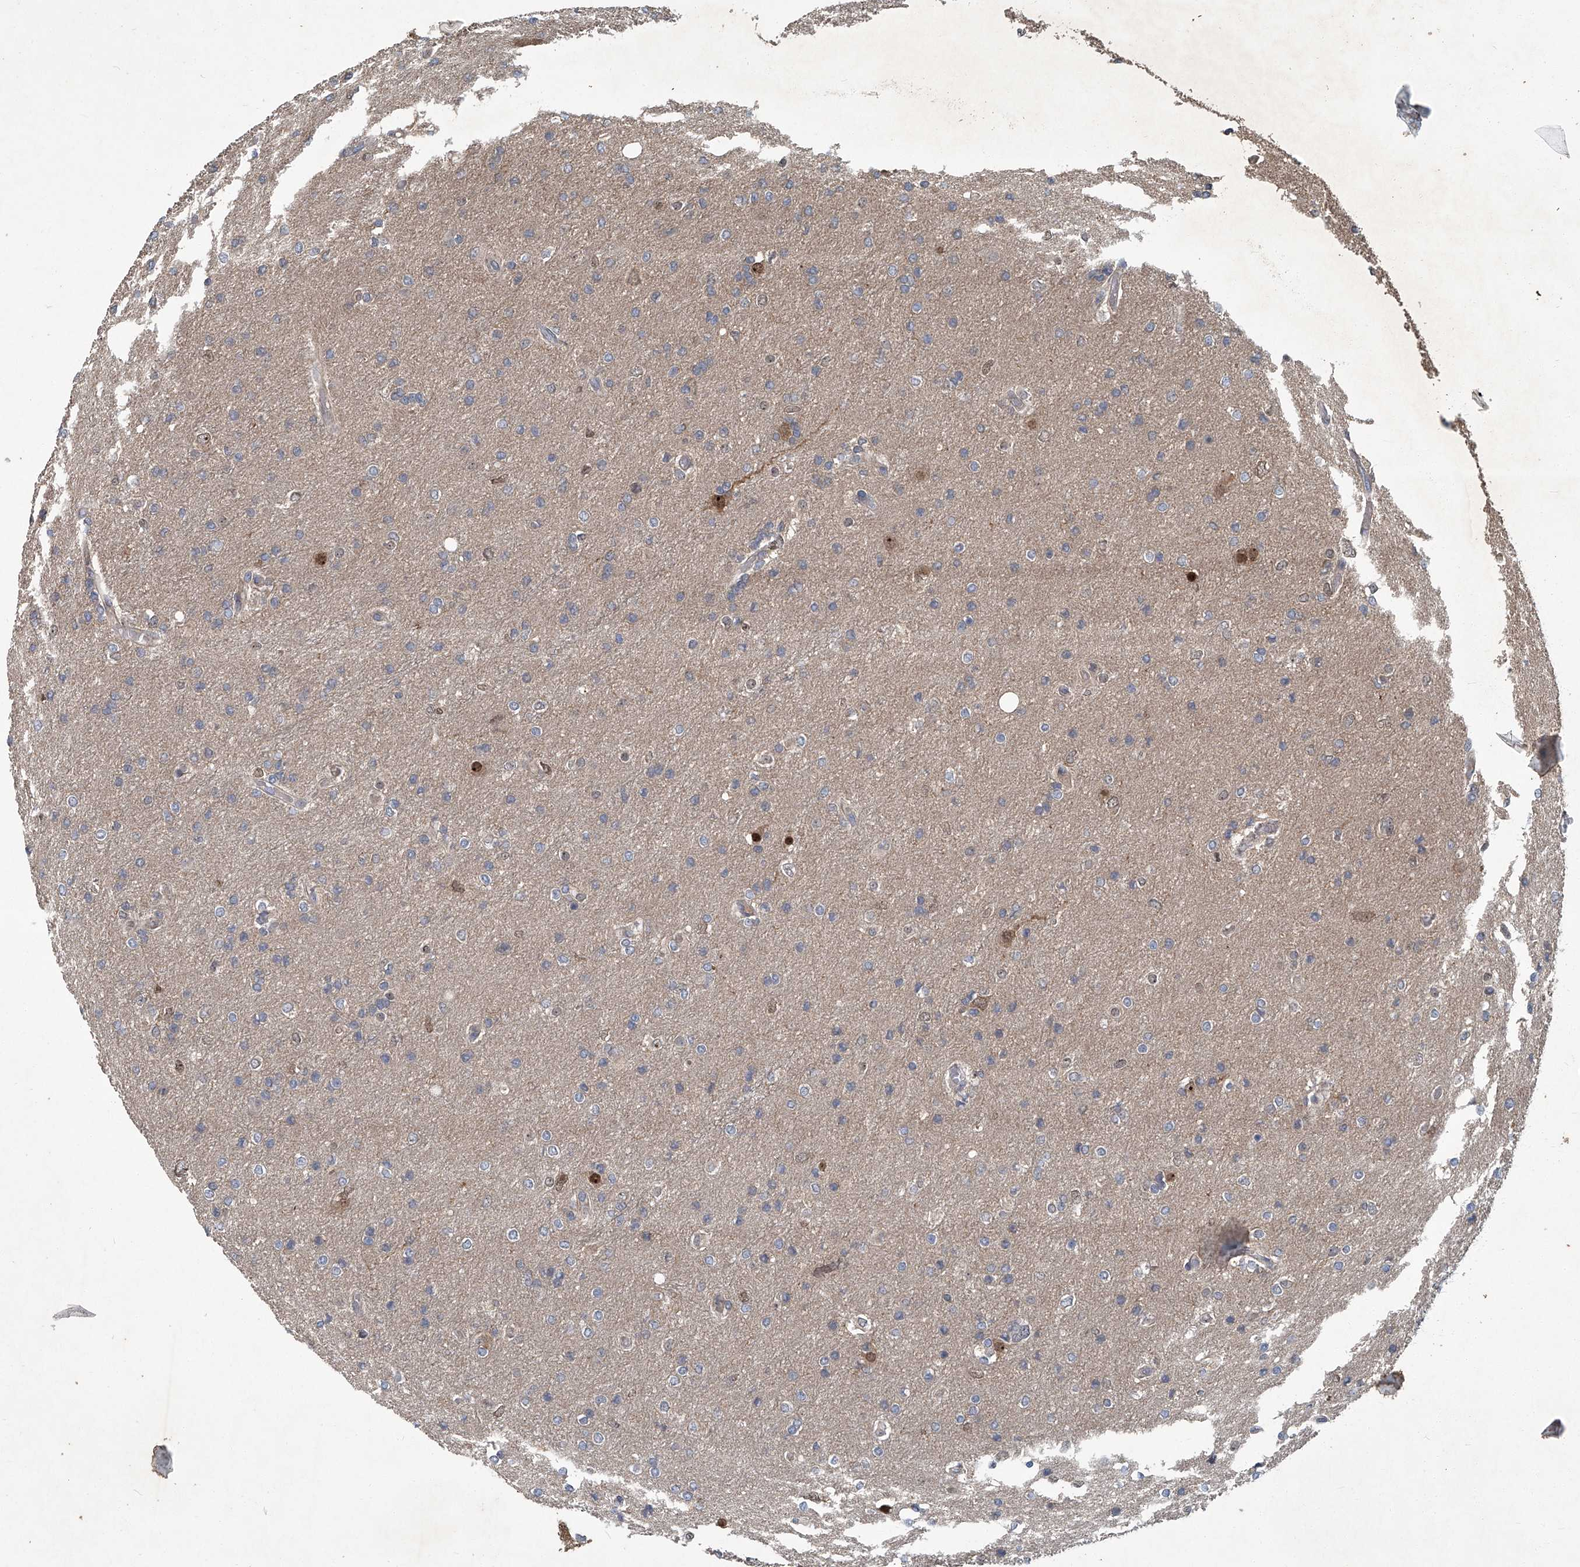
{"staining": {"intensity": "weak", "quantity": "<25%", "location": "cytoplasmic/membranous,nuclear"}, "tissue": "glioma", "cell_type": "Tumor cells", "image_type": "cancer", "snomed": [{"axis": "morphology", "description": "Glioma, malignant, High grade"}, {"axis": "topography", "description": "Cerebral cortex"}], "caption": "Tumor cells are negative for protein expression in human high-grade glioma (malignant).", "gene": "ANKRD34A", "patient": {"sex": "female", "age": 36}}